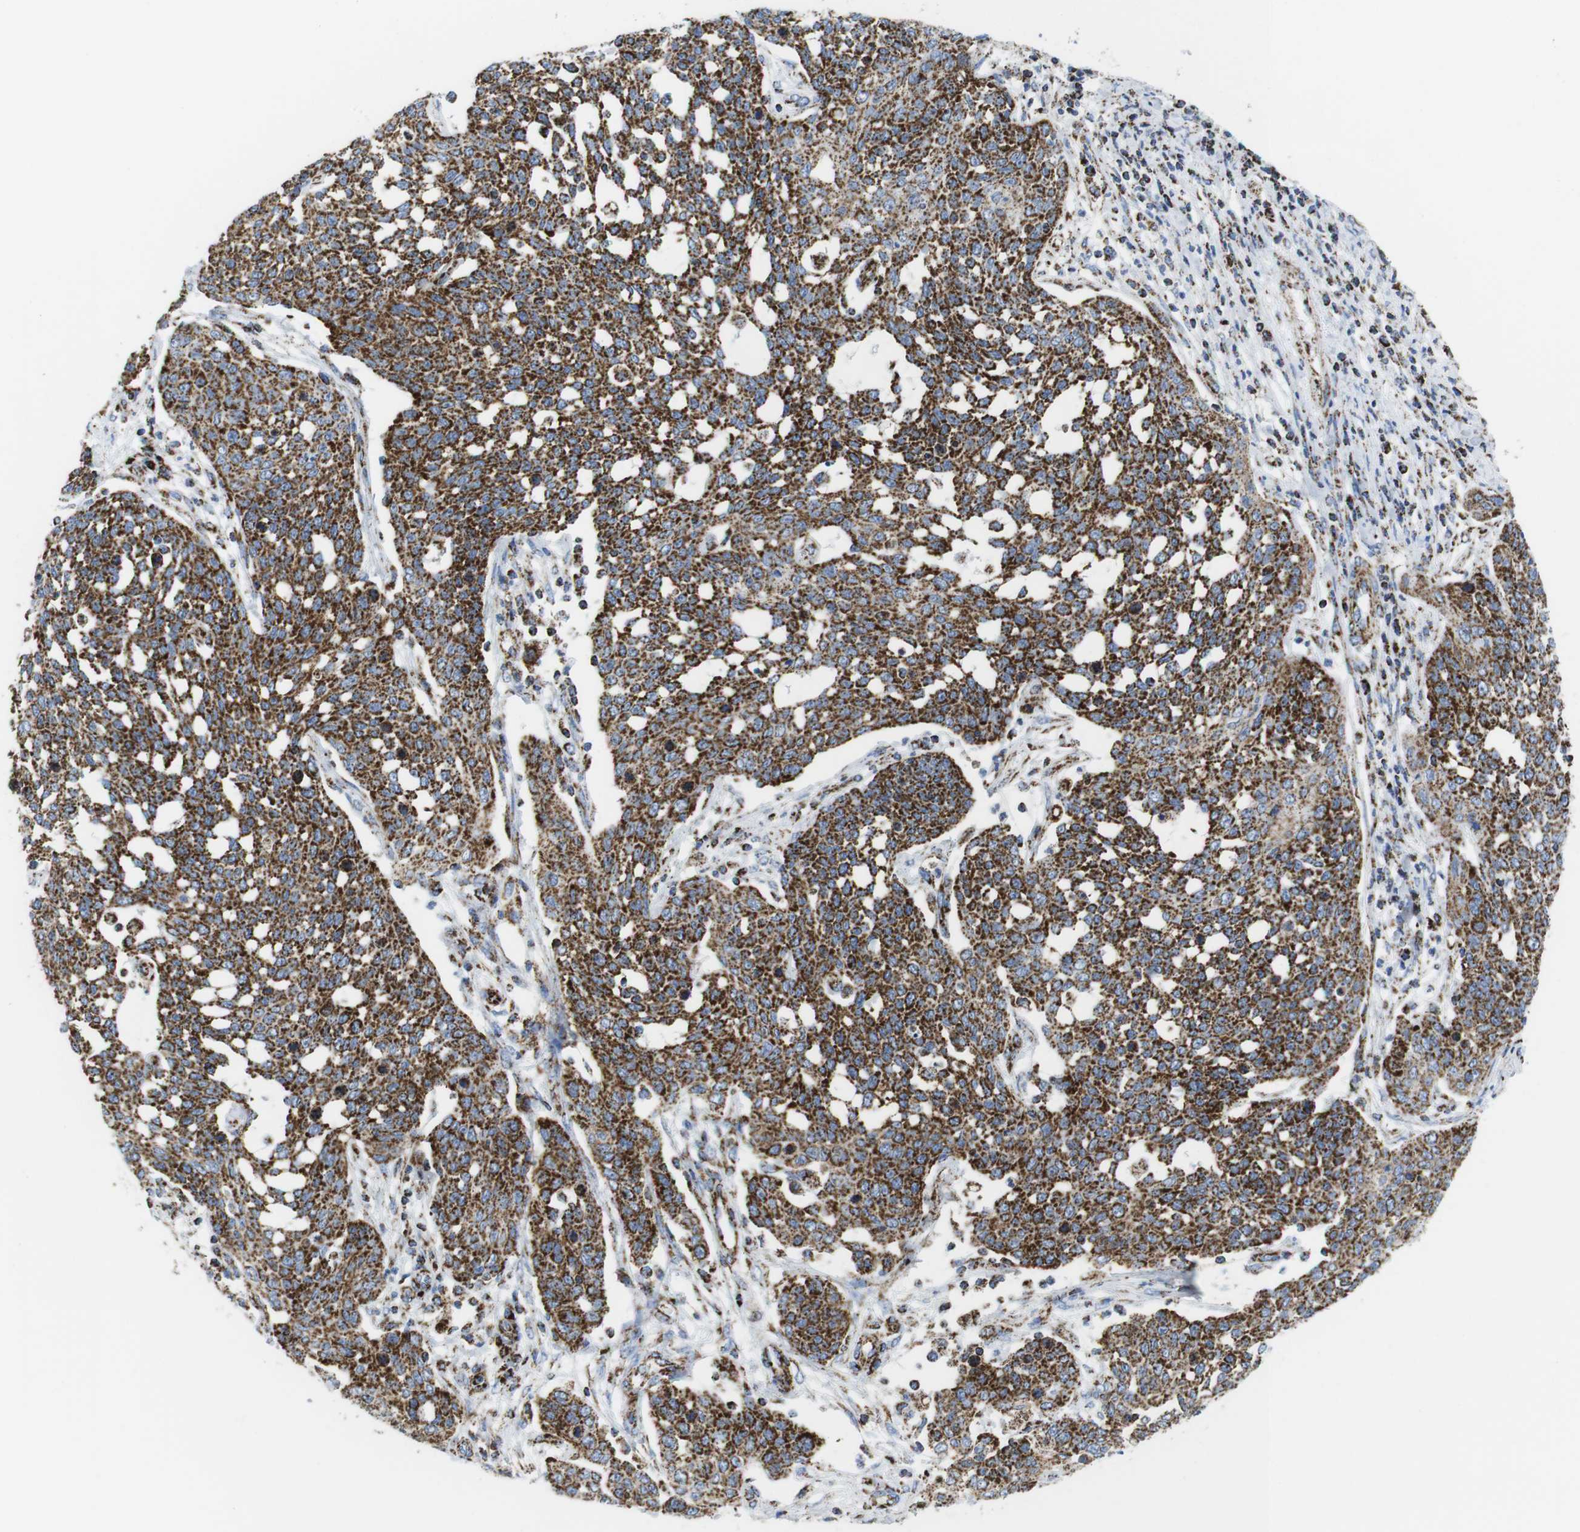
{"staining": {"intensity": "strong", "quantity": ">75%", "location": "cytoplasmic/membranous"}, "tissue": "cervical cancer", "cell_type": "Tumor cells", "image_type": "cancer", "snomed": [{"axis": "morphology", "description": "Squamous cell carcinoma, NOS"}, {"axis": "topography", "description": "Cervix"}], "caption": "A photomicrograph of human squamous cell carcinoma (cervical) stained for a protein reveals strong cytoplasmic/membranous brown staining in tumor cells. (IHC, brightfield microscopy, high magnification).", "gene": "ATP5PO", "patient": {"sex": "female", "age": 34}}